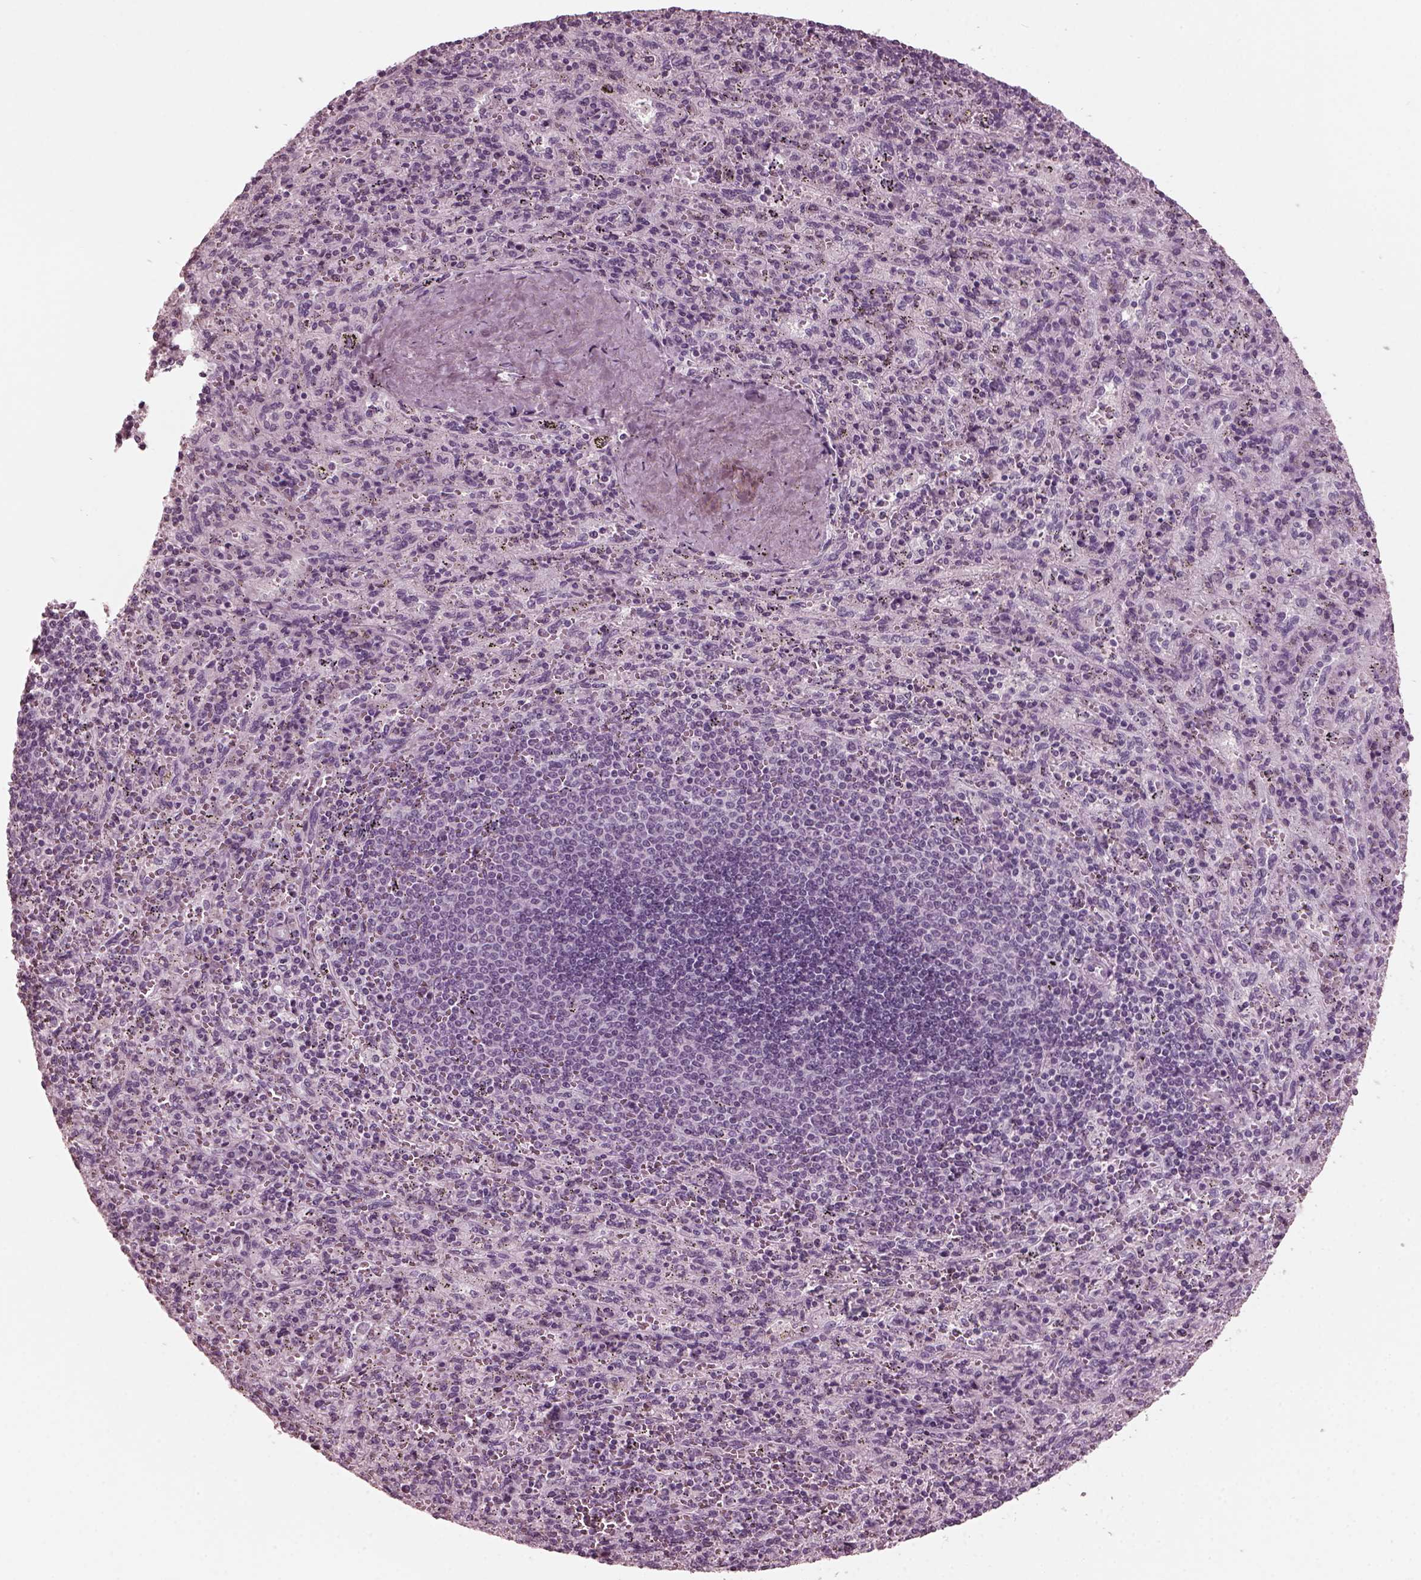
{"staining": {"intensity": "negative", "quantity": "none", "location": "none"}, "tissue": "spleen", "cell_type": "Cells in red pulp", "image_type": "normal", "snomed": [{"axis": "morphology", "description": "Normal tissue, NOS"}, {"axis": "topography", "description": "Spleen"}], "caption": "Spleen was stained to show a protein in brown. There is no significant expression in cells in red pulp. The staining was performed using DAB (3,3'-diaminobenzidine) to visualize the protein expression in brown, while the nuclei were stained in blue with hematoxylin (Magnification: 20x).", "gene": "RCVRN", "patient": {"sex": "male", "age": 57}}